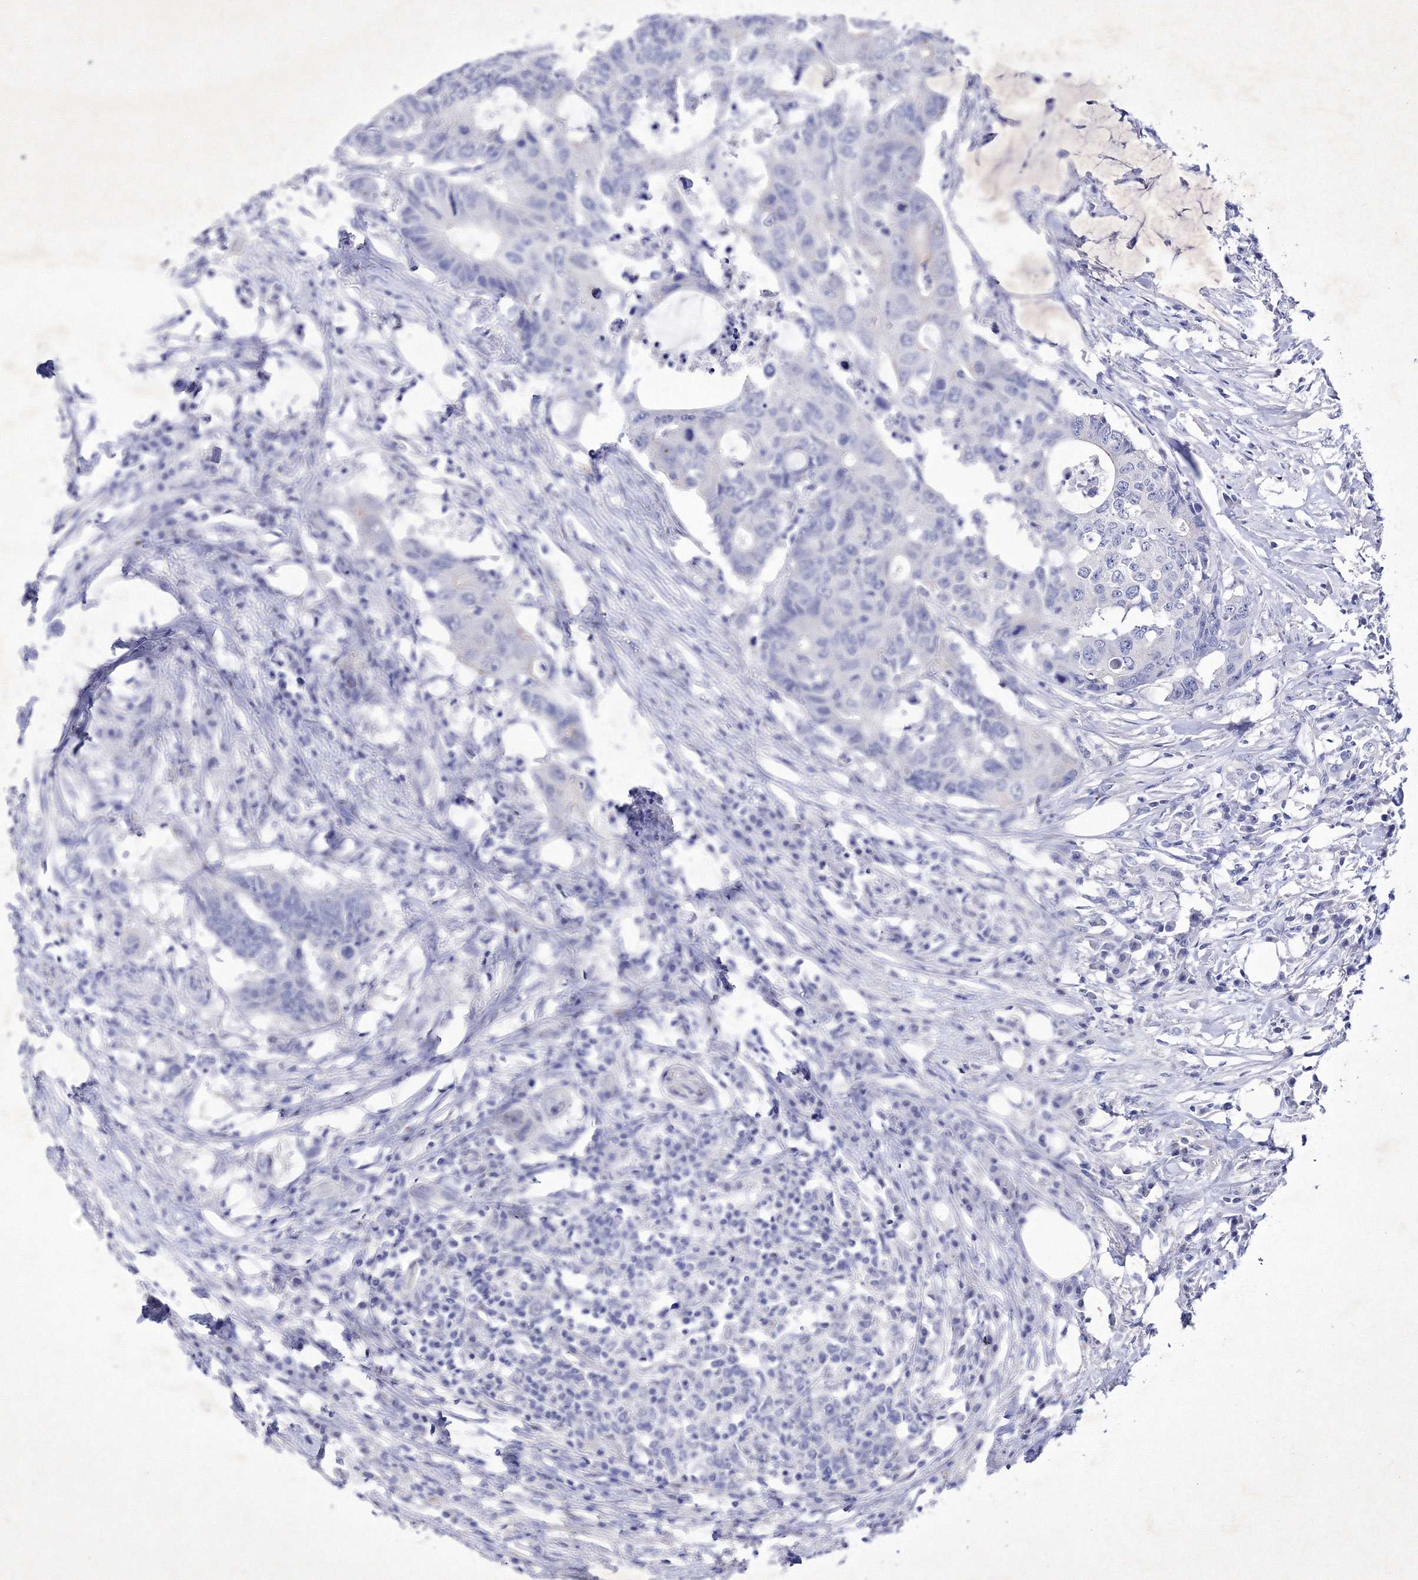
{"staining": {"intensity": "negative", "quantity": "none", "location": "none"}, "tissue": "colorectal cancer", "cell_type": "Tumor cells", "image_type": "cancer", "snomed": [{"axis": "morphology", "description": "Adenocarcinoma, NOS"}, {"axis": "topography", "description": "Colon"}], "caption": "Protein analysis of colorectal cancer (adenocarcinoma) shows no significant positivity in tumor cells.", "gene": "GPN1", "patient": {"sex": "male", "age": 71}}